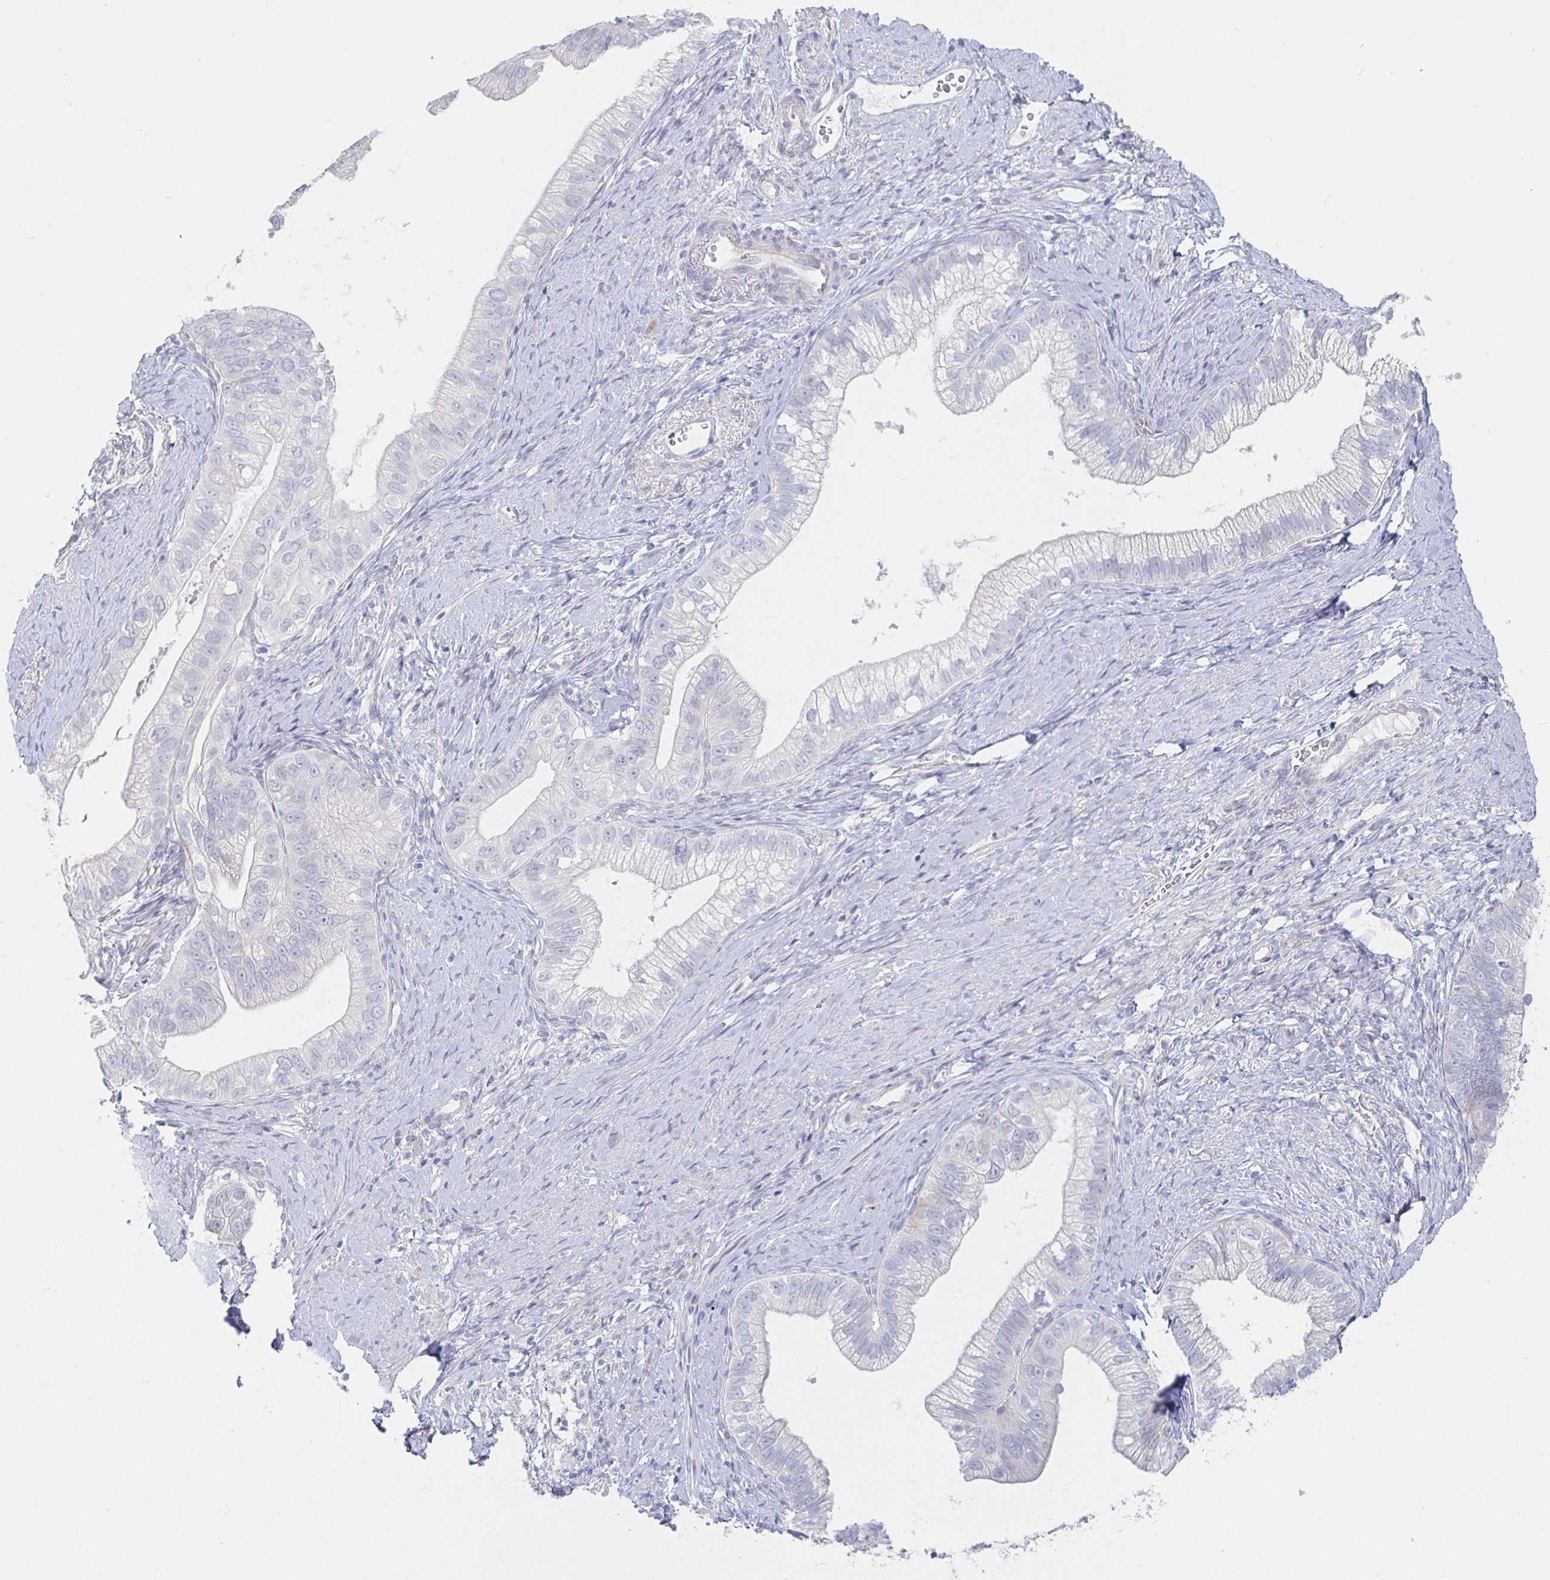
{"staining": {"intensity": "negative", "quantity": "none", "location": "none"}, "tissue": "pancreatic cancer", "cell_type": "Tumor cells", "image_type": "cancer", "snomed": [{"axis": "morphology", "description": "Adenocarcinoma, NOS"}, {"axis": "topography", "description": "Pancreas"}], "caption": "High magnification brightfield microscopy of pancreatic cancer stained with DAB (brown) and counterstained with hematoxylin (blue): tumor cells show no significant staining. Brightfield microscopy of immunohistochemistry stained with DAB (3,3'-diaminobenzidine) (brown) and hematoxylin (blue), captured at high magnification.", "gene": "S100G", "patient": {"sex": "male", "age": 70}}